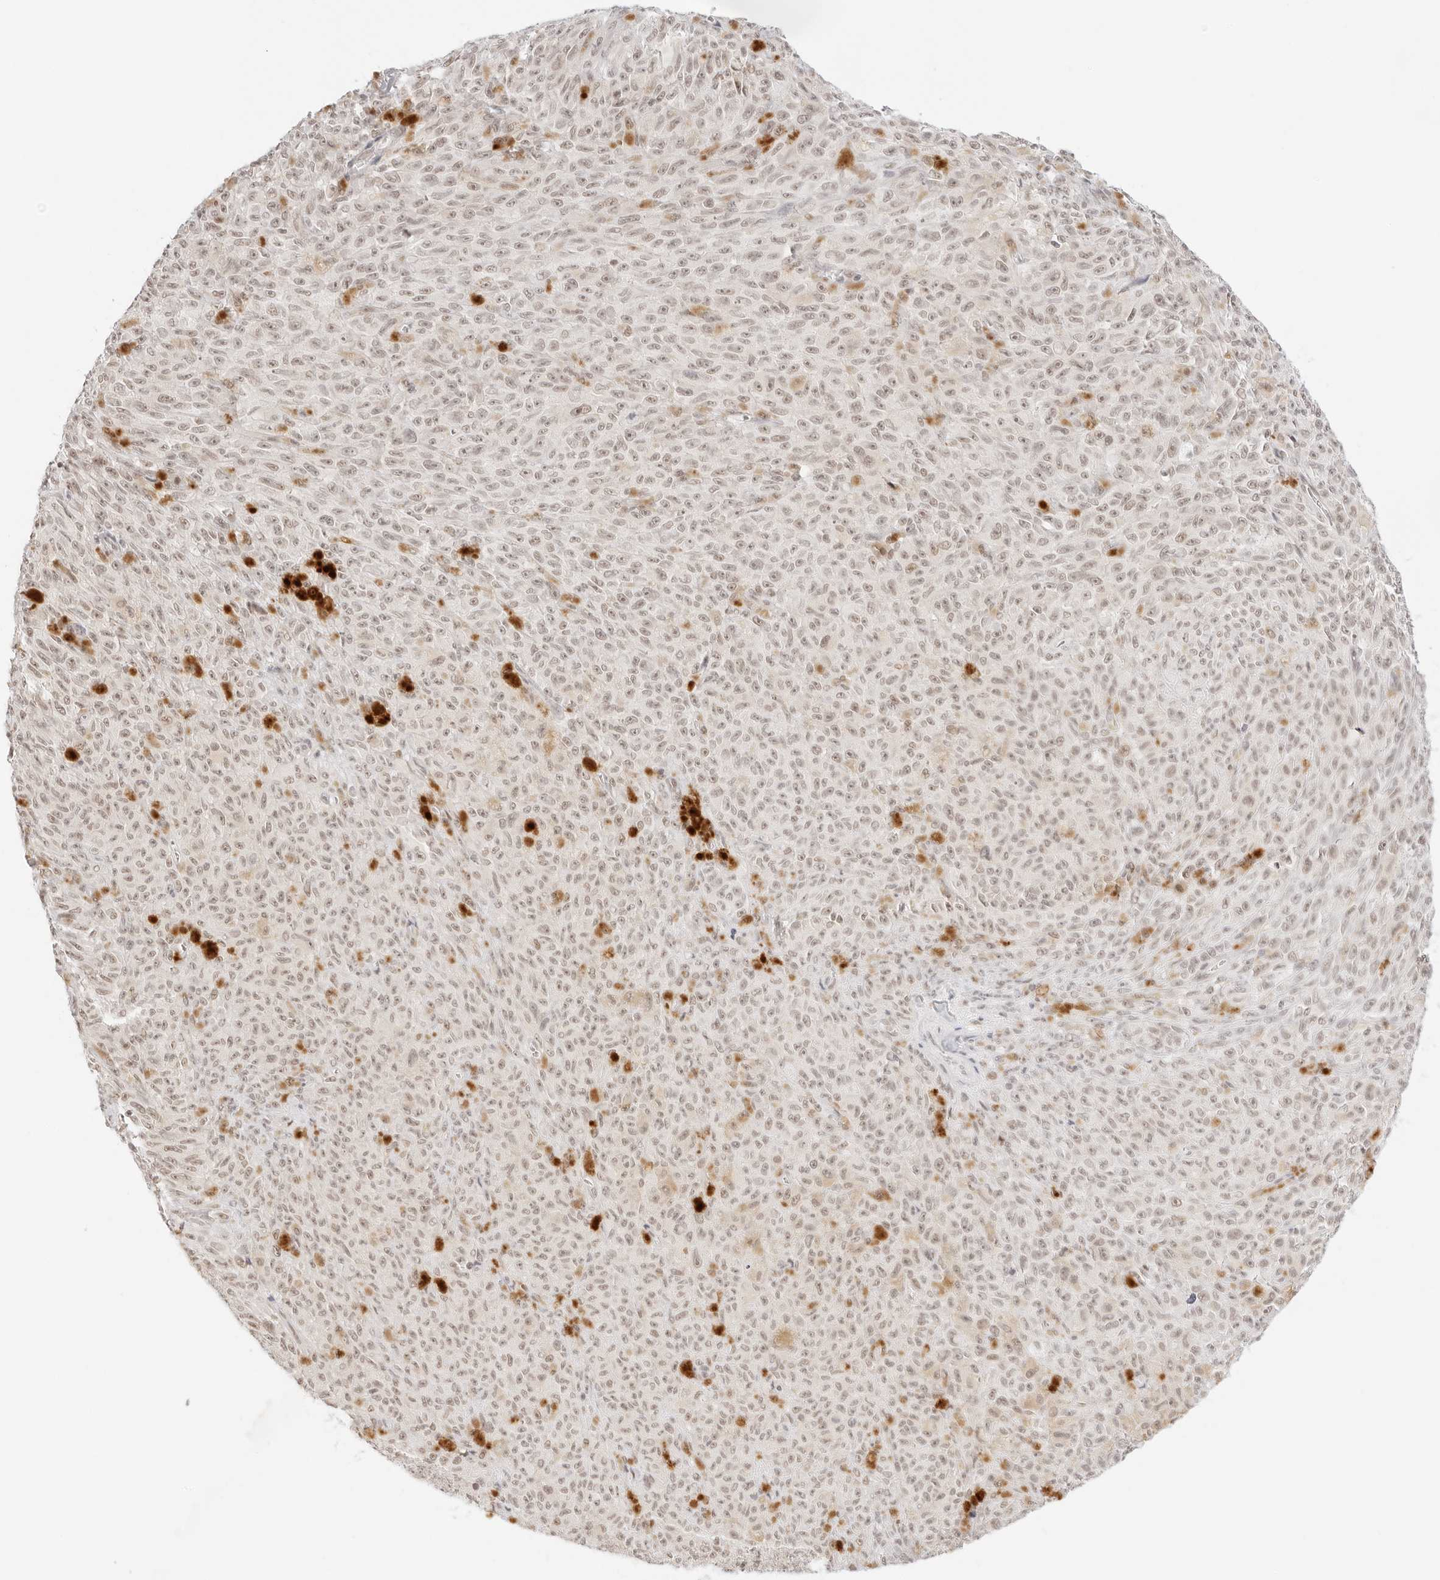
{"staining": {"intensity": "weak", "quantity": ">75%", "location": "nuclear"}, "tissue": "melanoma", "cell_type": "Tumor cells", "image_type": "cancer", "snomed": [{"axis": "morphology", "description": "Malignant melanoma, NOS"}, {"axis": "topography", "description": "Skin"}], "caption": "There is low levels of weak nuclear staining in tumor cells of malignant melanoma, as demonstrated by immunohistochemical staining (brown color).", "gene": "ITGA6", "patient": {"sex": "female", "age": 82}}